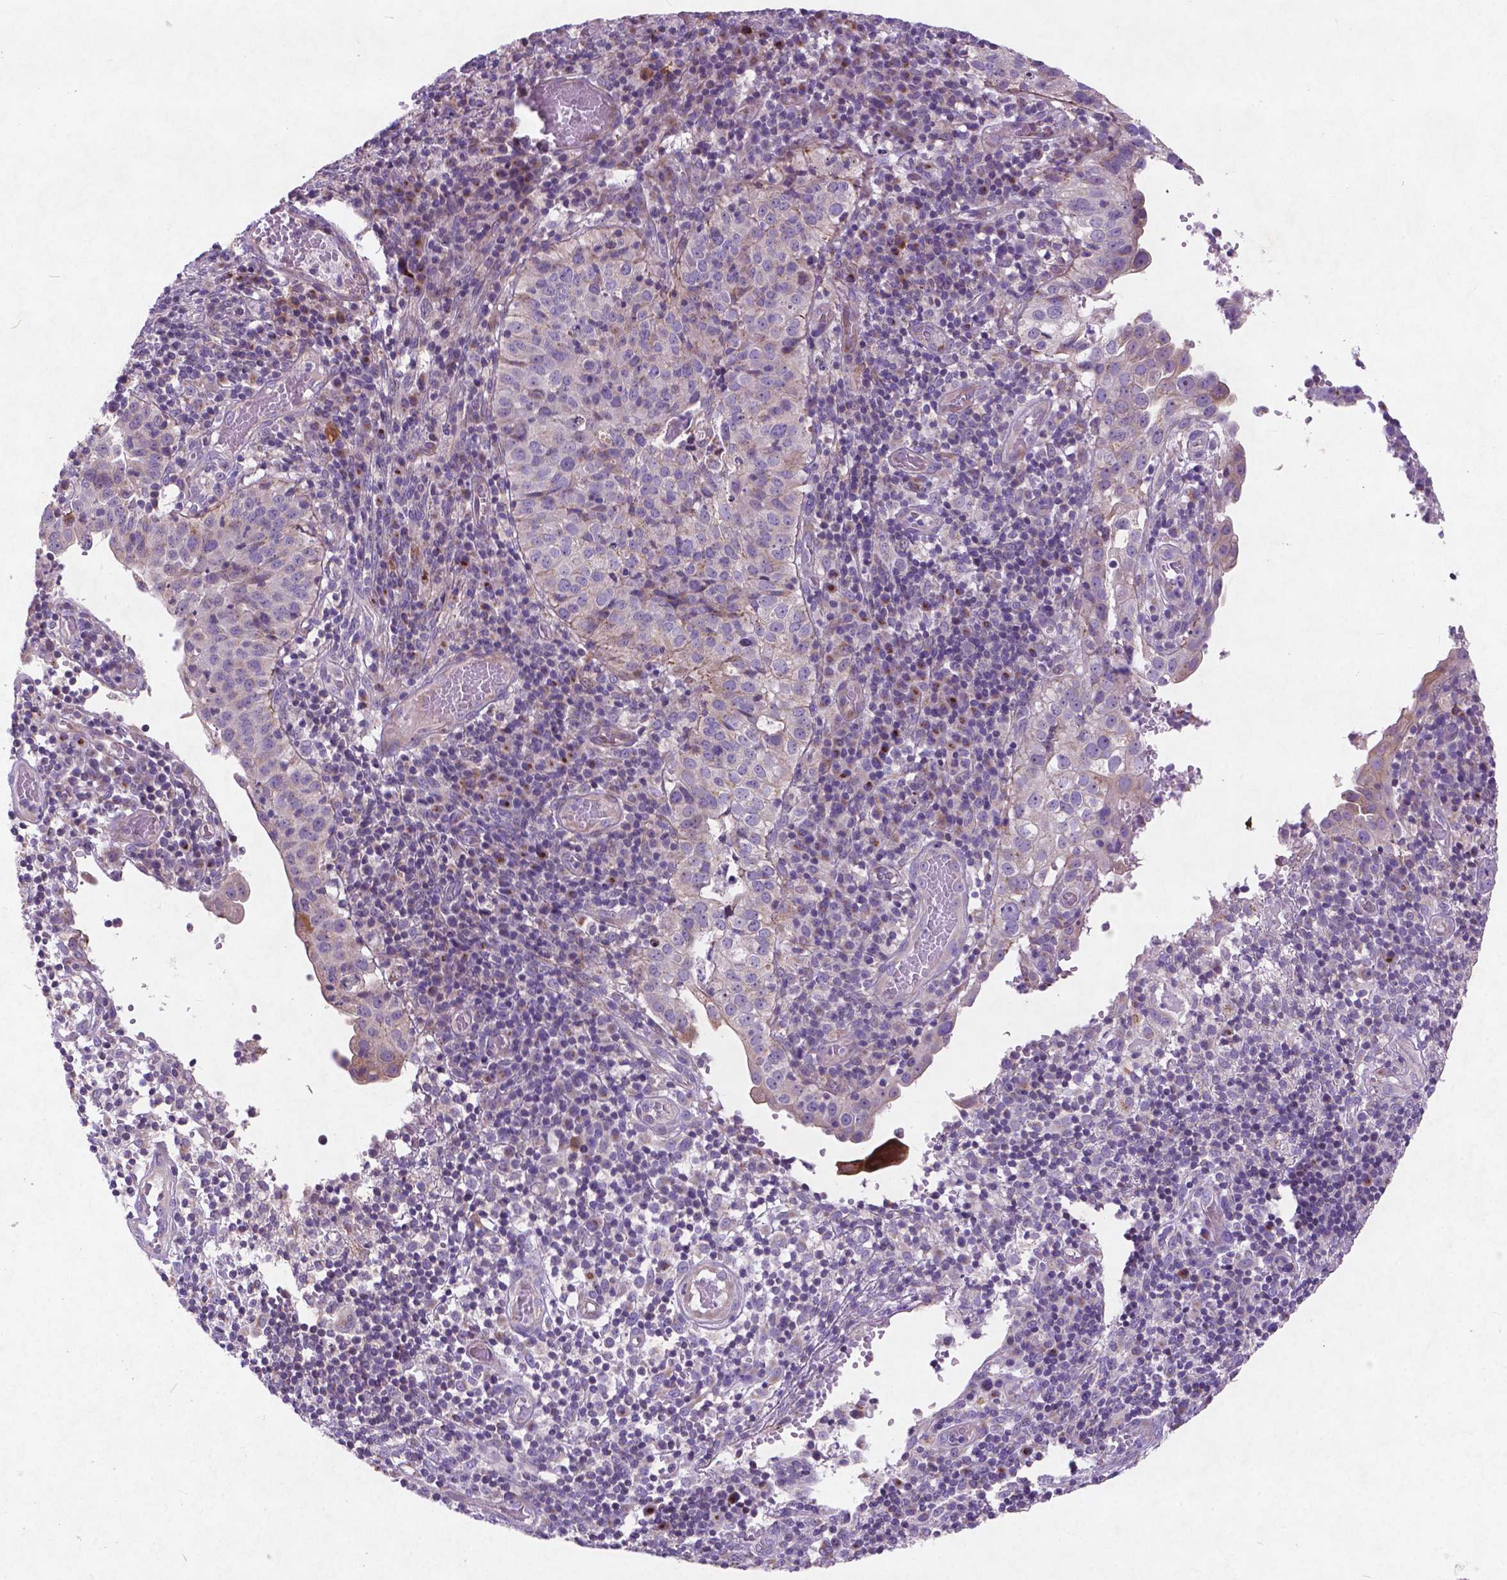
{"staining": {"intensity": "negative", "quantity": "none", "location": "none"}, "tissue": "cervical cancer", "cell_type": "Tumor cells", "image_type": "cancer", "snomed": [{"axis": "morphology", "description": "Squamous cell carcinoma, NOS"}, {"axis": "topography", "description": "Cervix"}], "caption": "This is a micrograph of IHC staining of squamous cell carcinoma (cervical), which shows no staining in tumor cells.", "gene": "ATG4D", "patient": {"sex": "female", "age": 39}}